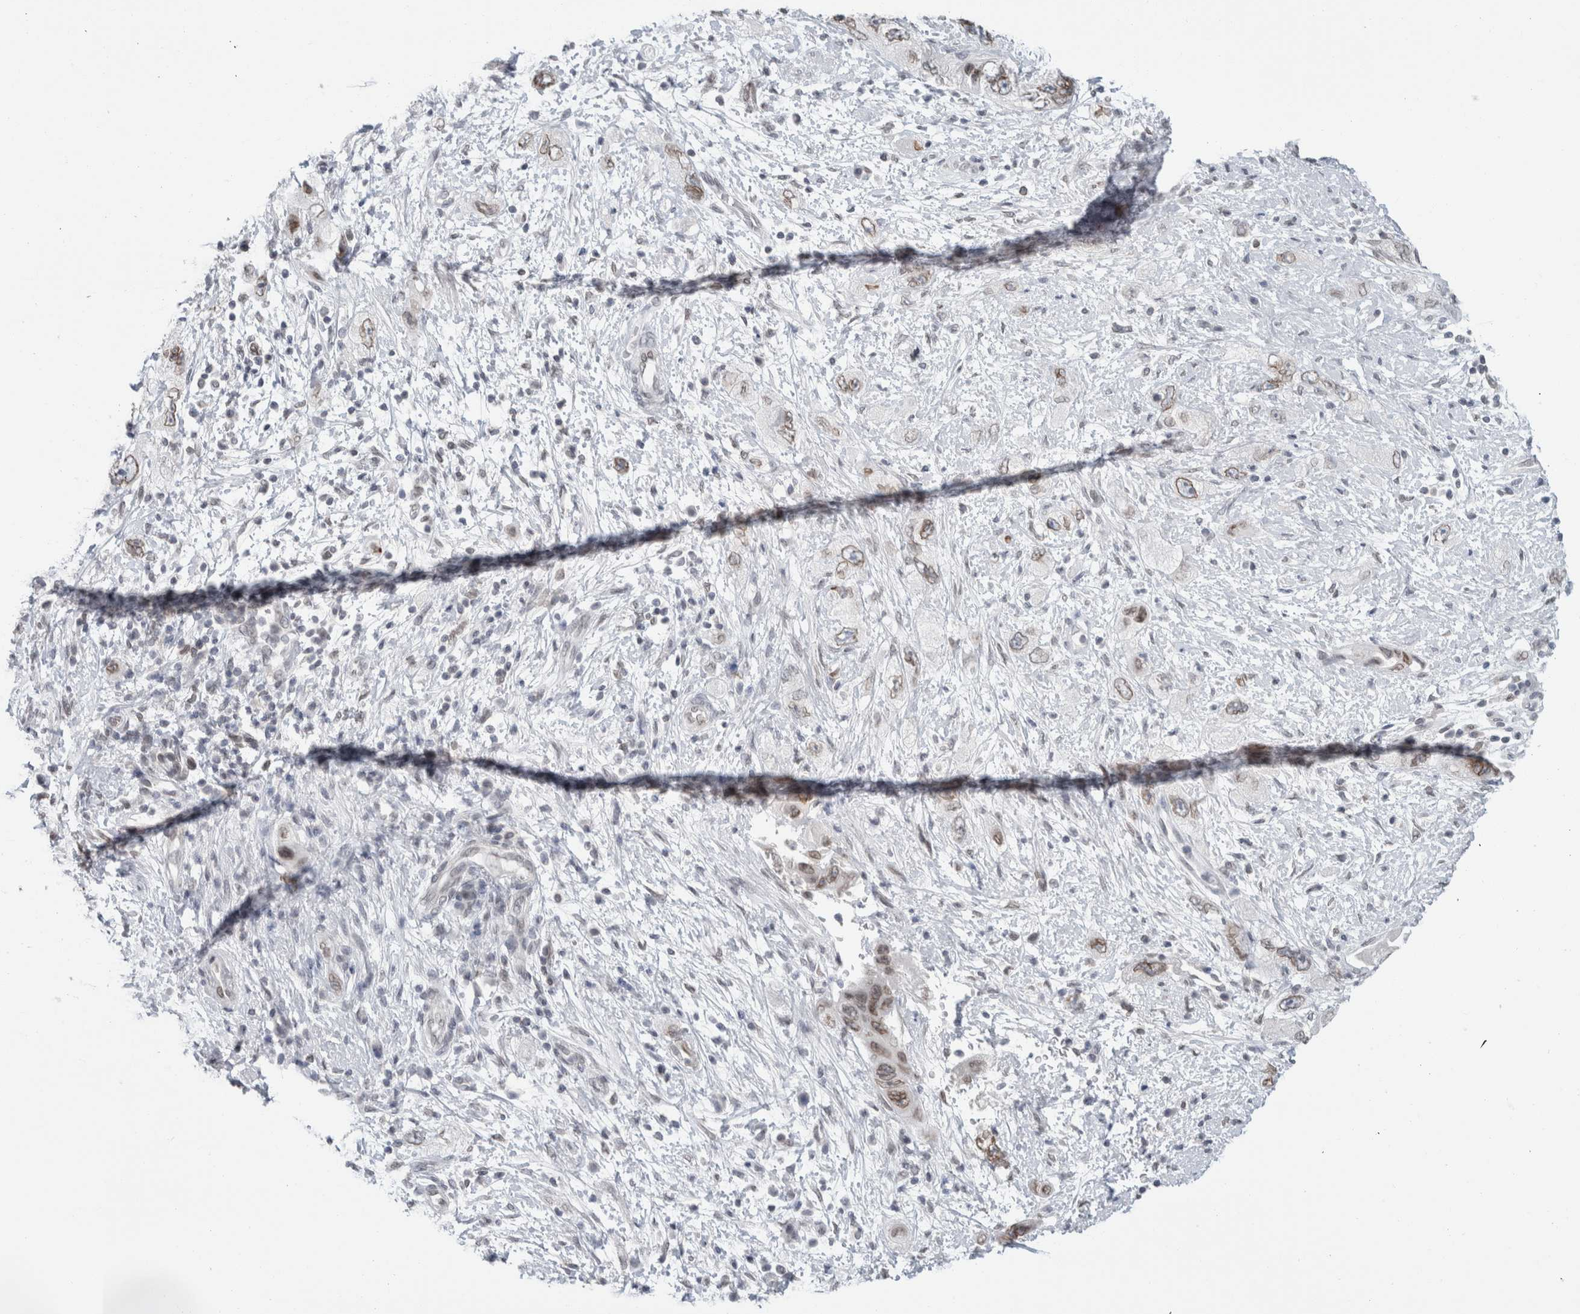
{"staining": {"intensity": "weak", "quantity": "25%-75%", "location": "cytoplasmic/membranous,nuclear"}, "tissue": "pancreatic cancer", "cell_type": "Tumor cells", "image_type": "cancer", "snomed": [{"axis": "morphology", "description": "Adenocarcinoma, NOS"}, {"axis": "topography", "description": "Pancreas"}], "caption": "Immunohistochemical staining of adenocarcinoma (pancreatic) reveals low levels of weak cytoplasmic/membranous and nuclear protein expression in approximately 25%-75% of tumor cells.", "gene": "ZNF770", "patient": {"sex": "female", "age": 73}}